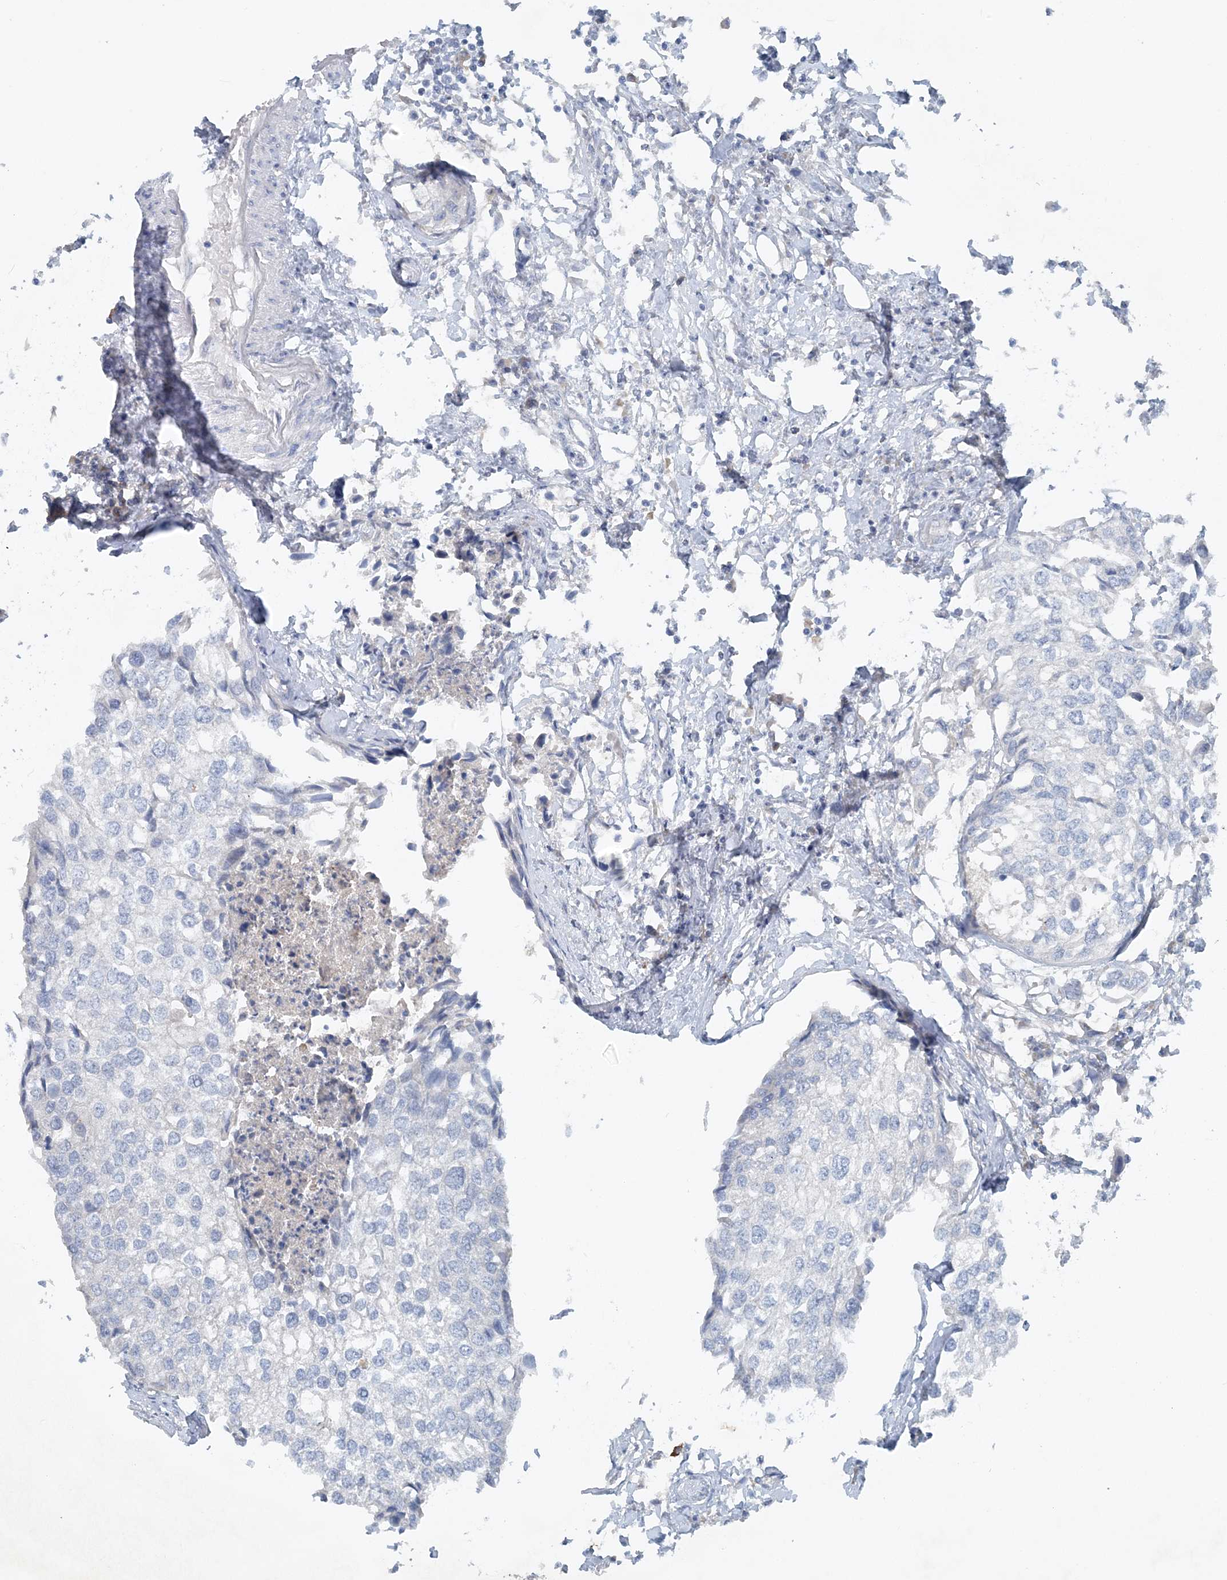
{"staining": {"intensity": "negative", "quantity": "none", "location": "none"}, "tissue": "urothelial cancer", "cell_type": "Tumor cells", "image_type": "cancer", "snomed": [{"axis": "morphology", "description": "Urothelial carcinoma, High grade"}, {"axis": "topography", "description": "Urinary bladder"}], "caption": "A high-resolution micrograph shows immunohistochemistry staining of urothelial carcinoma (high-grade), which reveals no significant positivity in tumor cells.", "gene": "ATP11A", "patient": {"sex": "male", "age": 64}}